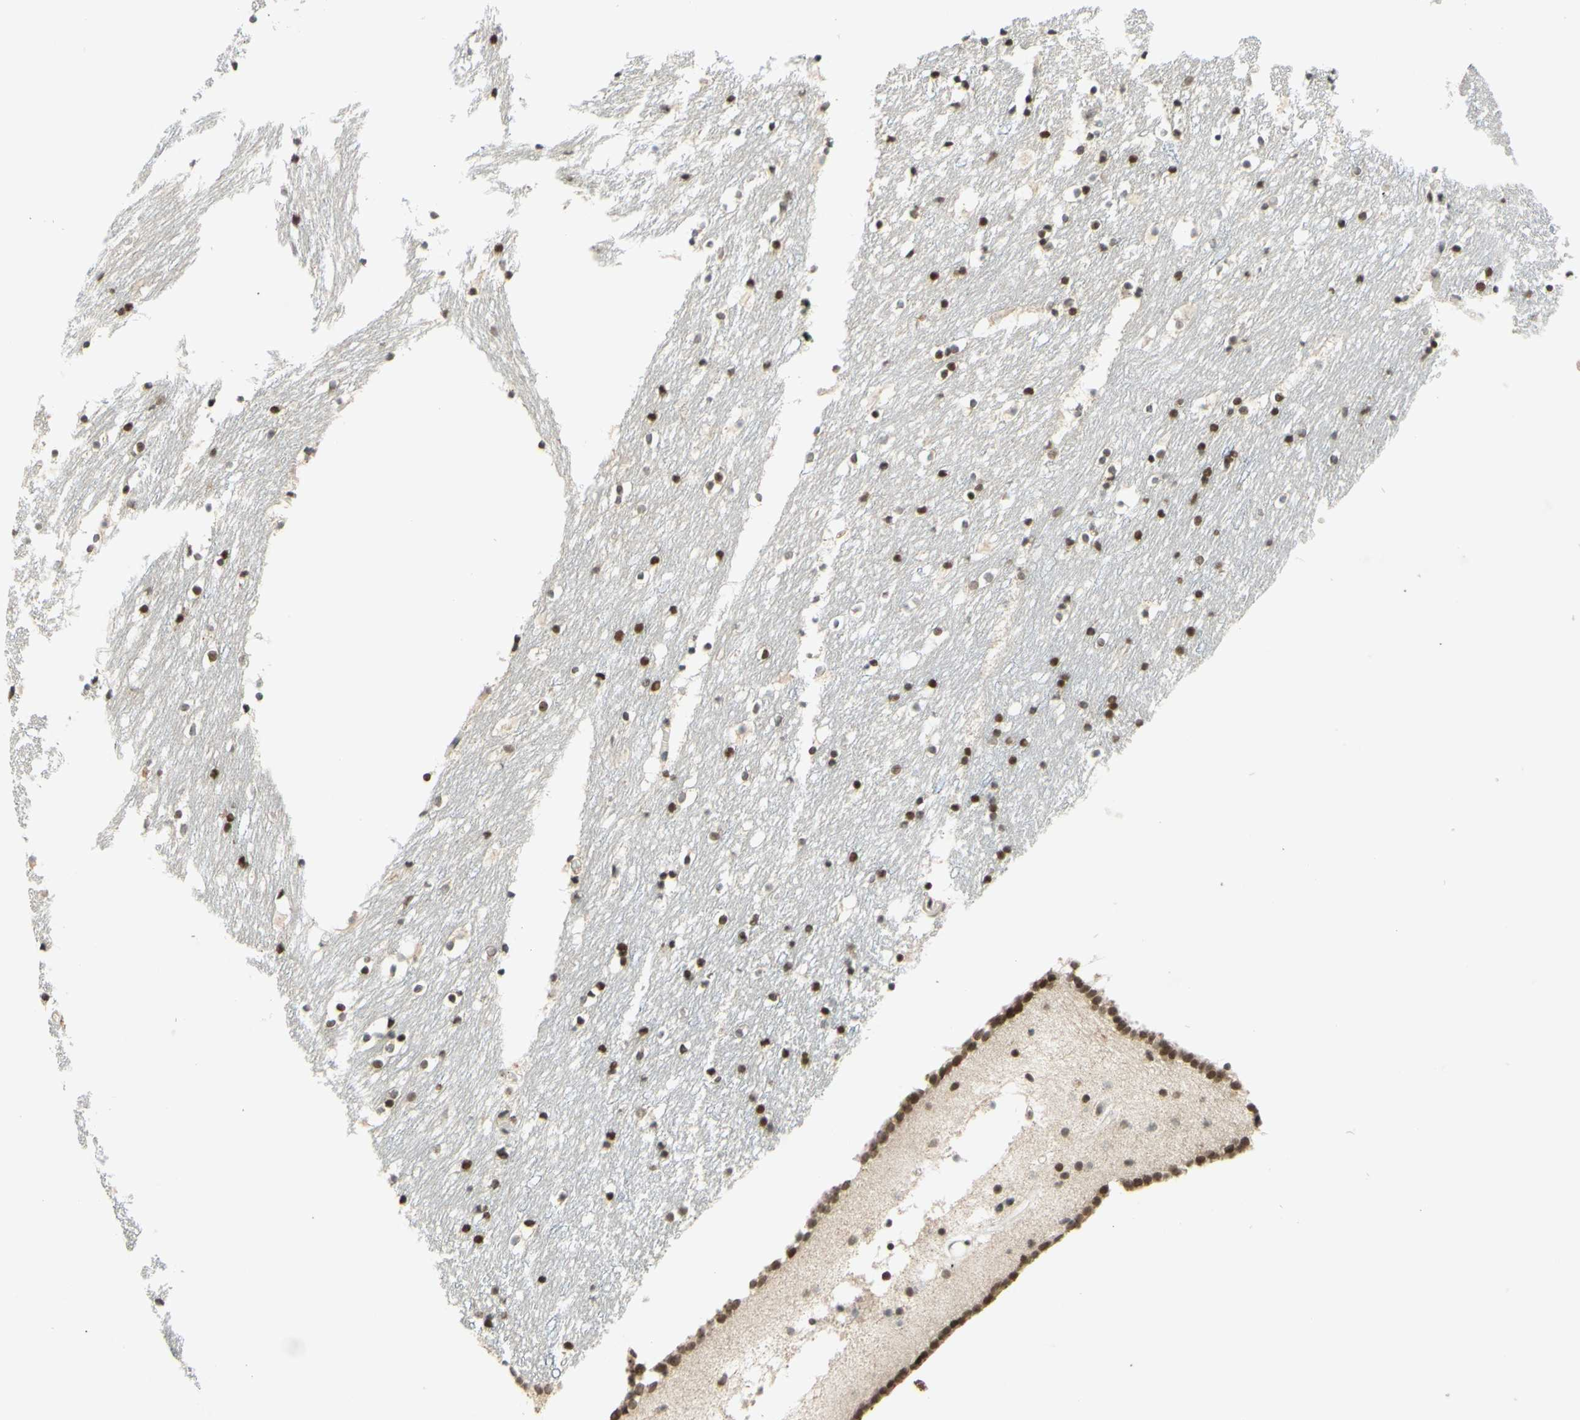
{"staining": {"intensity": "strong", "quantity": ">75%", "location": "nuclear"}, "tissue": "caudate", "cell_type": "Glial cells", "image_type": "normal", "snomed": [{"axis": "morphology", "description": "Normal tissue, NOS"}, {"axis": "topography", "description": "Lateral ventricle wall"}], "caption": "This histopathology image demonstrates IHC staining of unremarkable human caudate, with high strong nuclear expression in approximately >75% of glial cells.", "gene": "SMARCB1", "patient": {"sex": "male", "age": 45}}